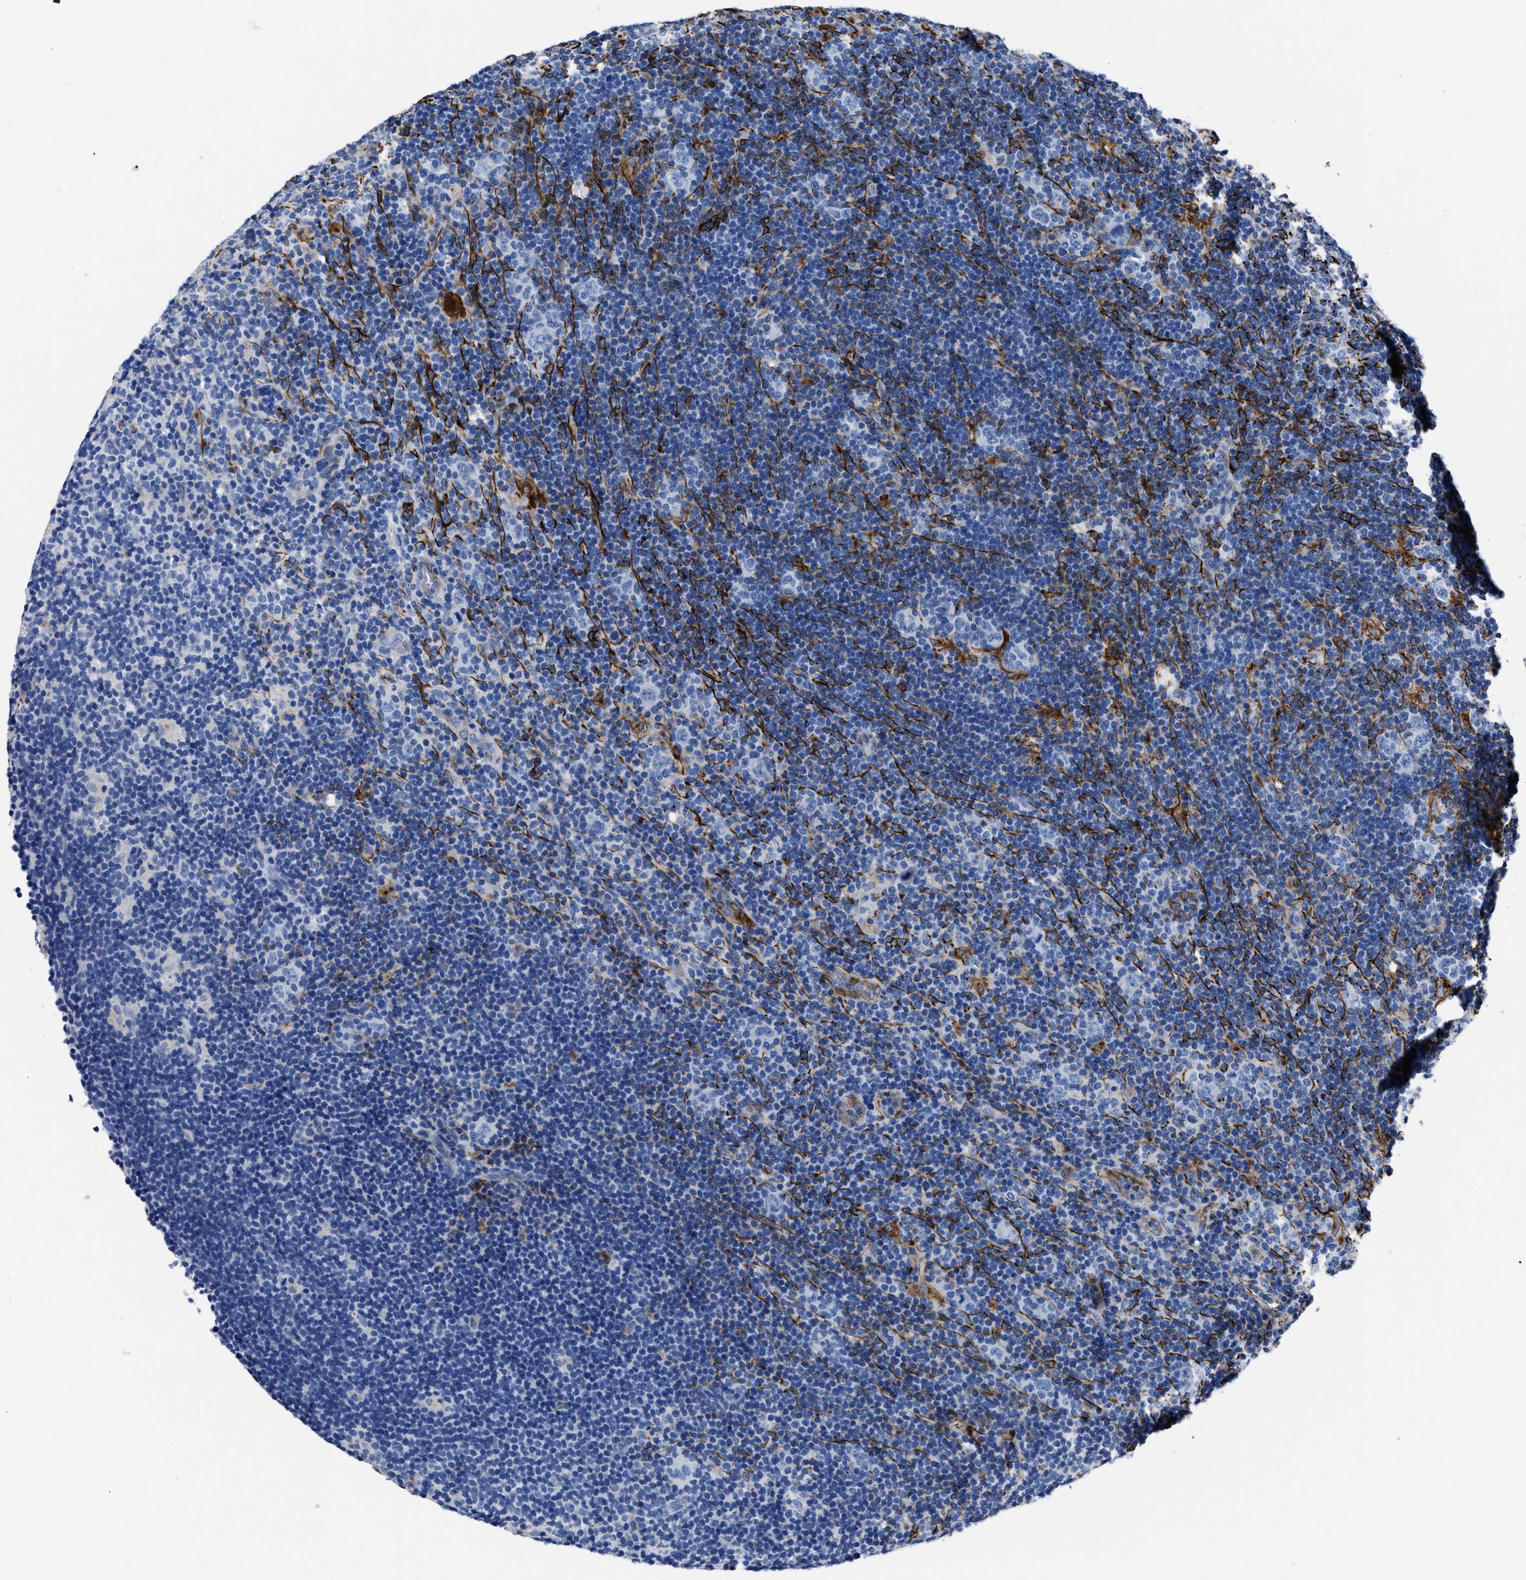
{"staining": {"intensity": "negative", "quantity": "none", "location": "none"}, "tissue": "lymphoma", "cell_type": "Tumor cells", "image_type": "cancer", "snomed": [{"axis": "morphology", "description": "Hodgkin's disease, NOS"}, {"axis": "topography", "description": "Lymph node"}], "caption": "A high-resolution photomicrograph shows immunohistochemistry staining of lymphoma, which reveals no significant staining in tumor cells.", "gene": "OR10G3", "patient": {"sex": "female", "age": 57}}